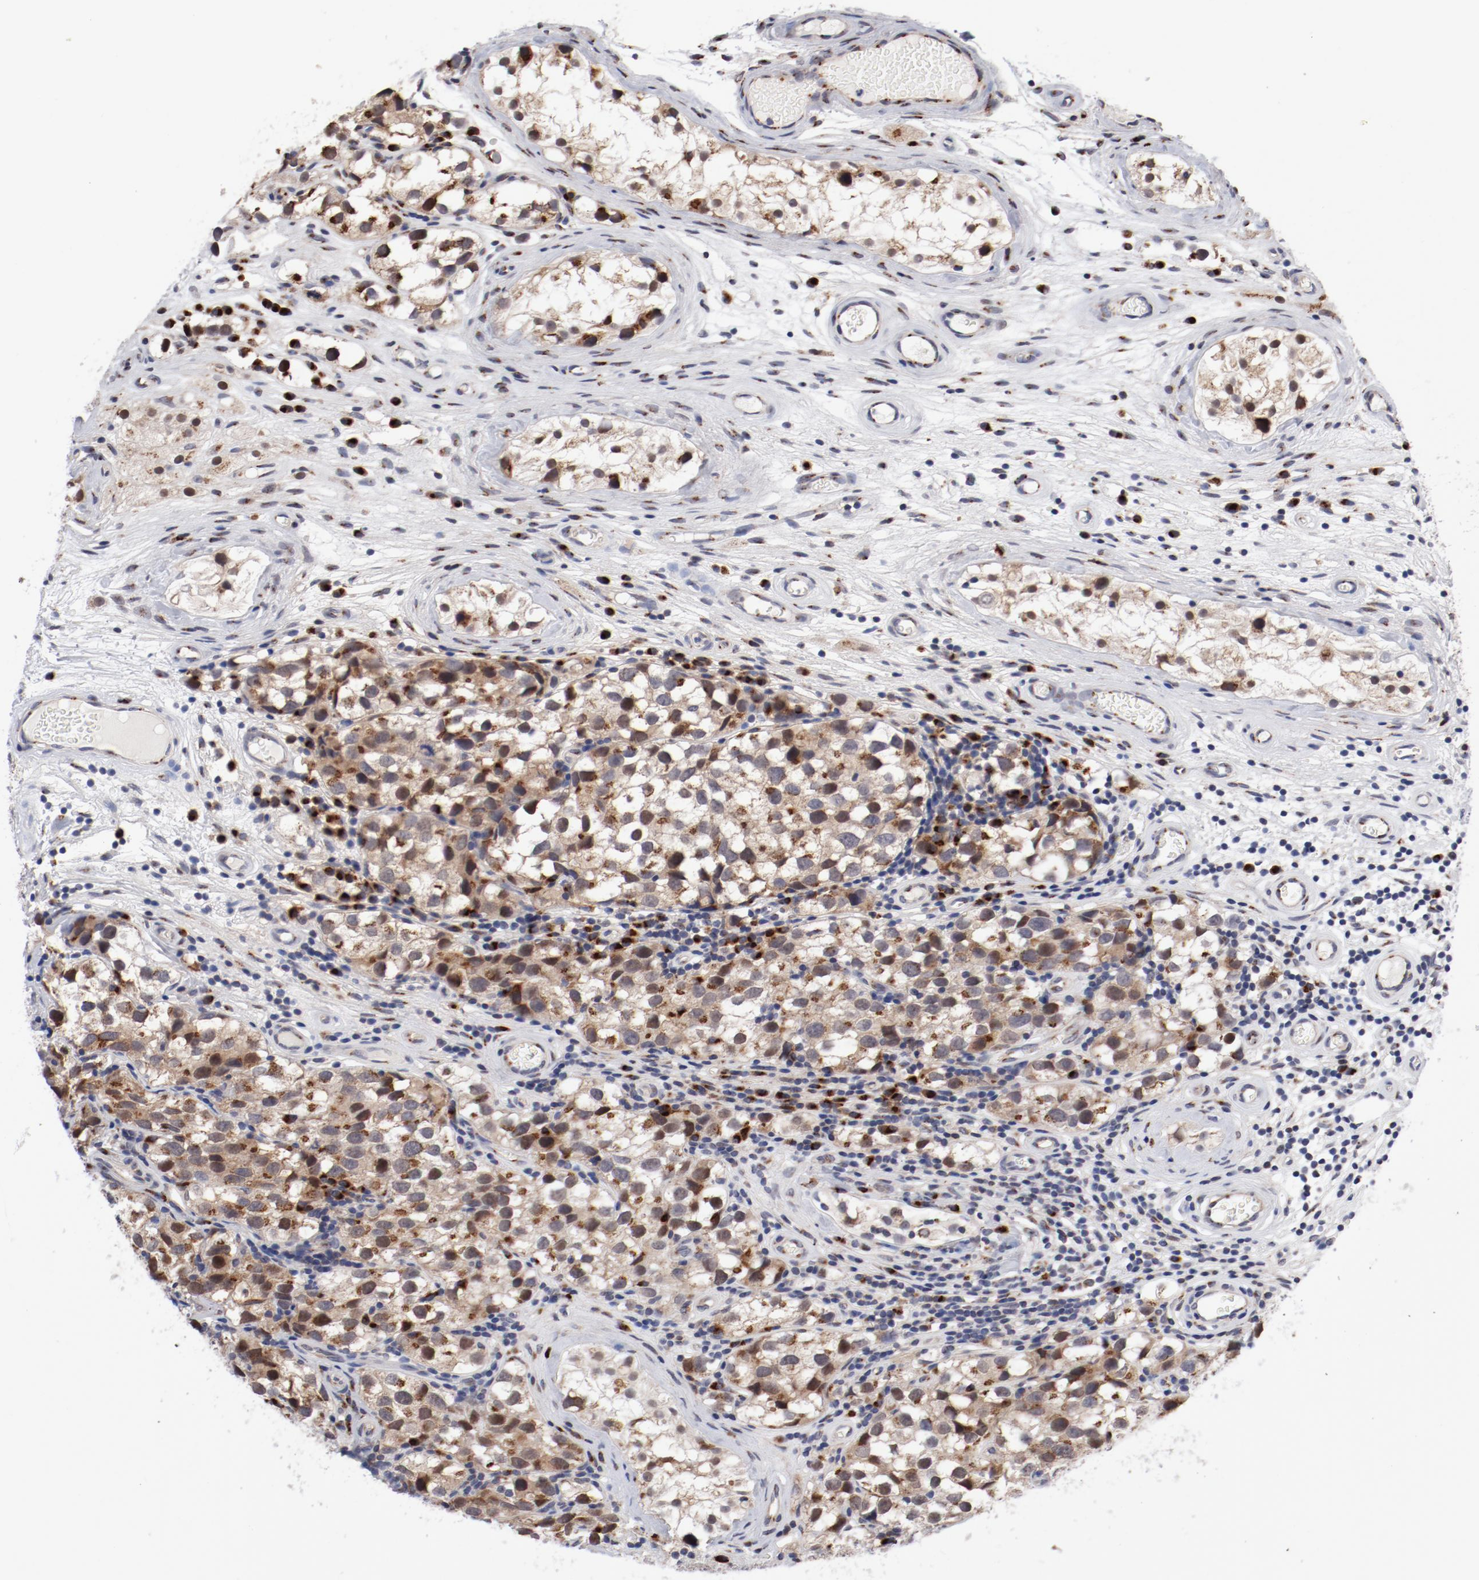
{"staining": {"intensity": "weak", "quantity": "<25%", "location": "cytoplasmic/membranous,nuclear"}, "tissue": "testis cancer", "cell_type": "Tumor cells", "image_type": "cancer", "snomed": [{"axis": "morphology", "description": "Seminoma, NOS"}, {"axis": "topography", "description": "Testis"}], "caption": "Immunohistochemical staining of human testis cancer shows no significant positivity in tumor cells. The staining was performed using DAB to visualize the protein expression in brown, while the nuclei were stained in blue with hematoxylin (Magnification: 20x).", "gene": "RPL12", "patient": {"sex": "male", "age": 39}}